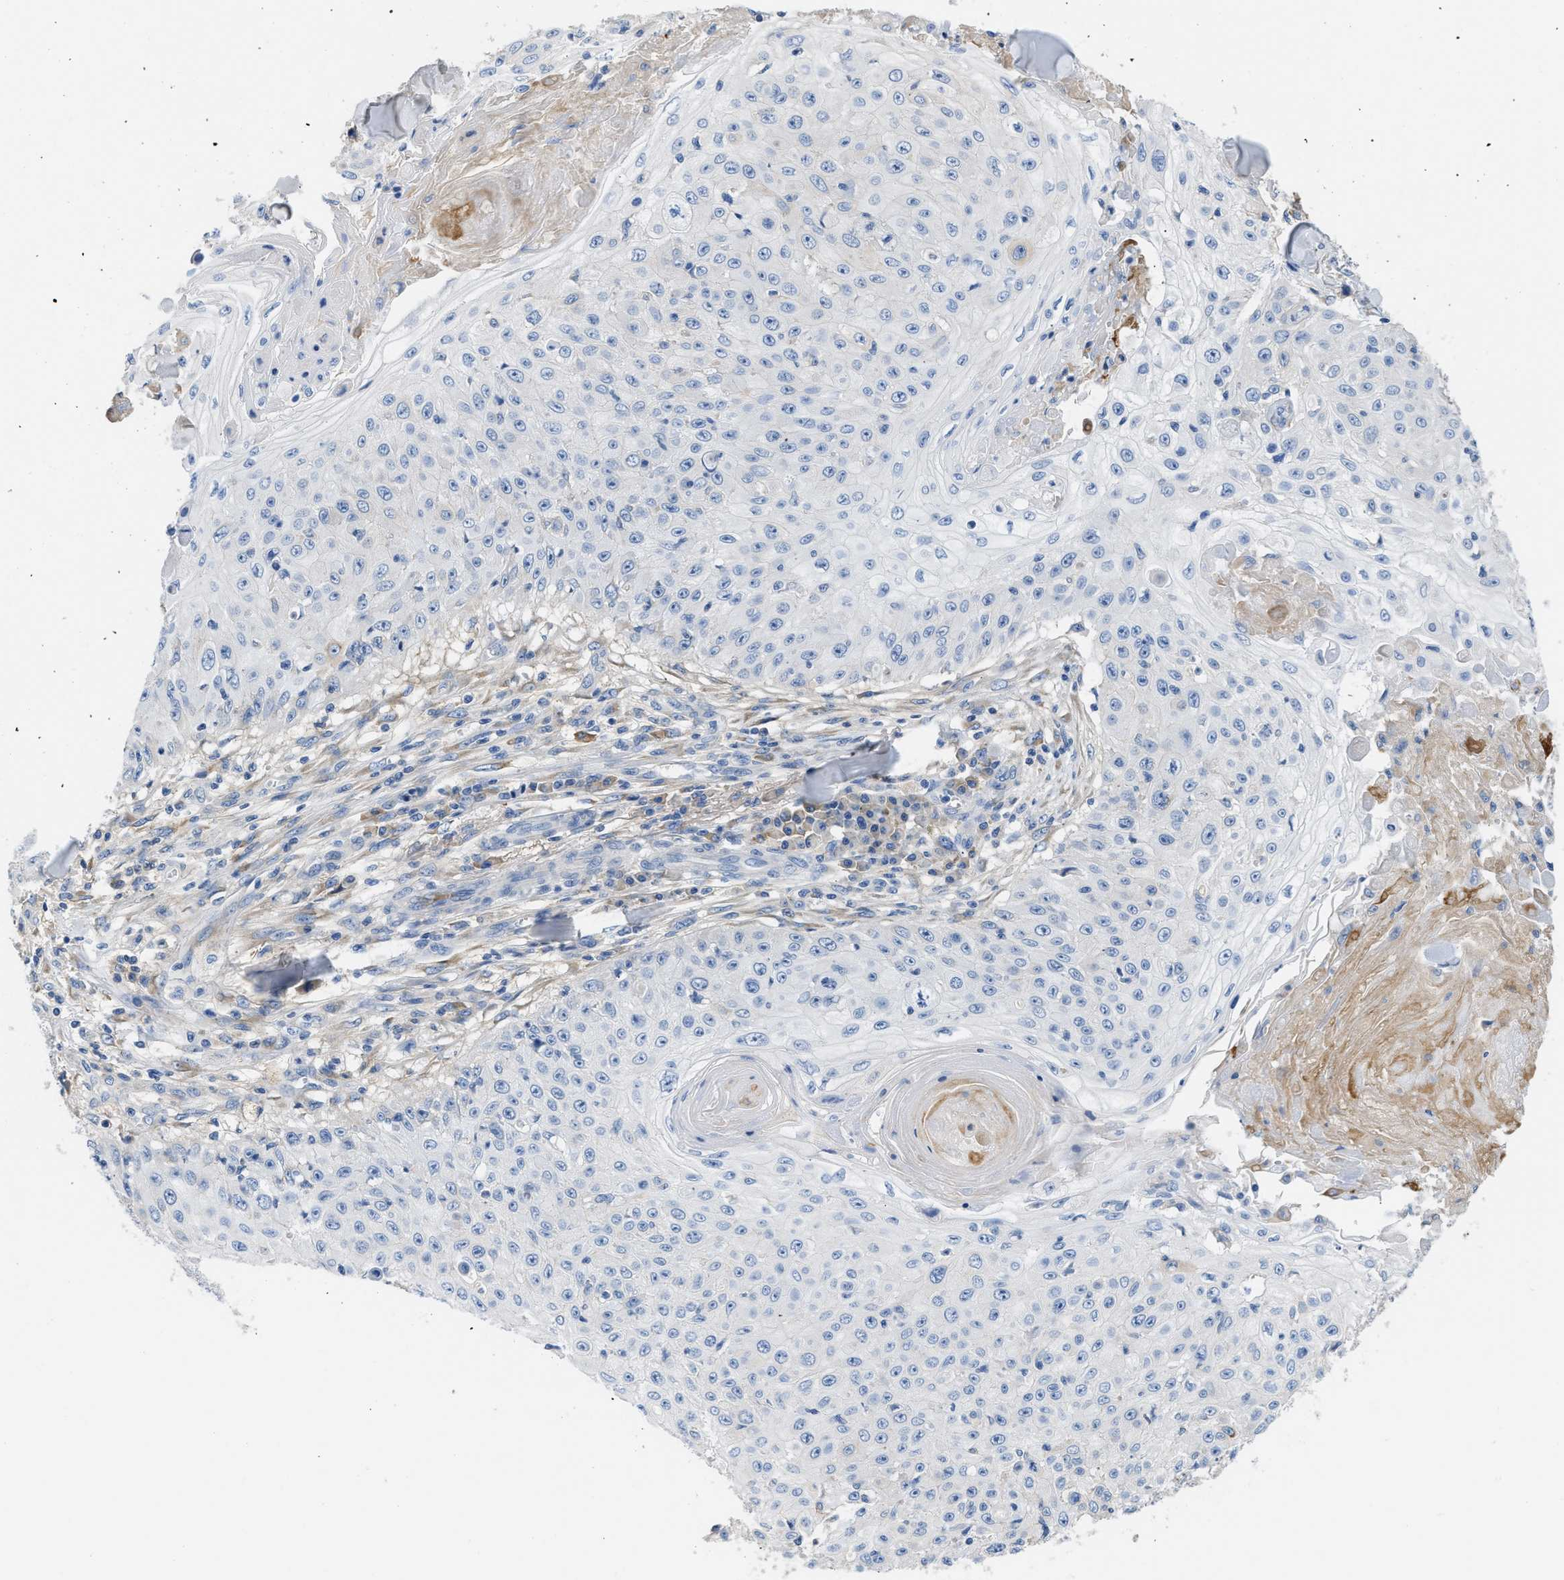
{"staining": {"intensity": "negative", "quantity": "none", "location": "none"}, "tissue": "skin cancer", "cell_type": "Tumor cells", "image_type": "cancer", "snomed": [{"axis": "morphology", "description": "Squamous cell carcinoma, NOS"}, {"axis": "topography", "description": "Skin"}], "caption": "The immunohistochemistry histopathology image has no significant staining in tumor cells of skin cancer tissue.", "gene": "C1S", "patient": {"sex": "male", "age": 86}}